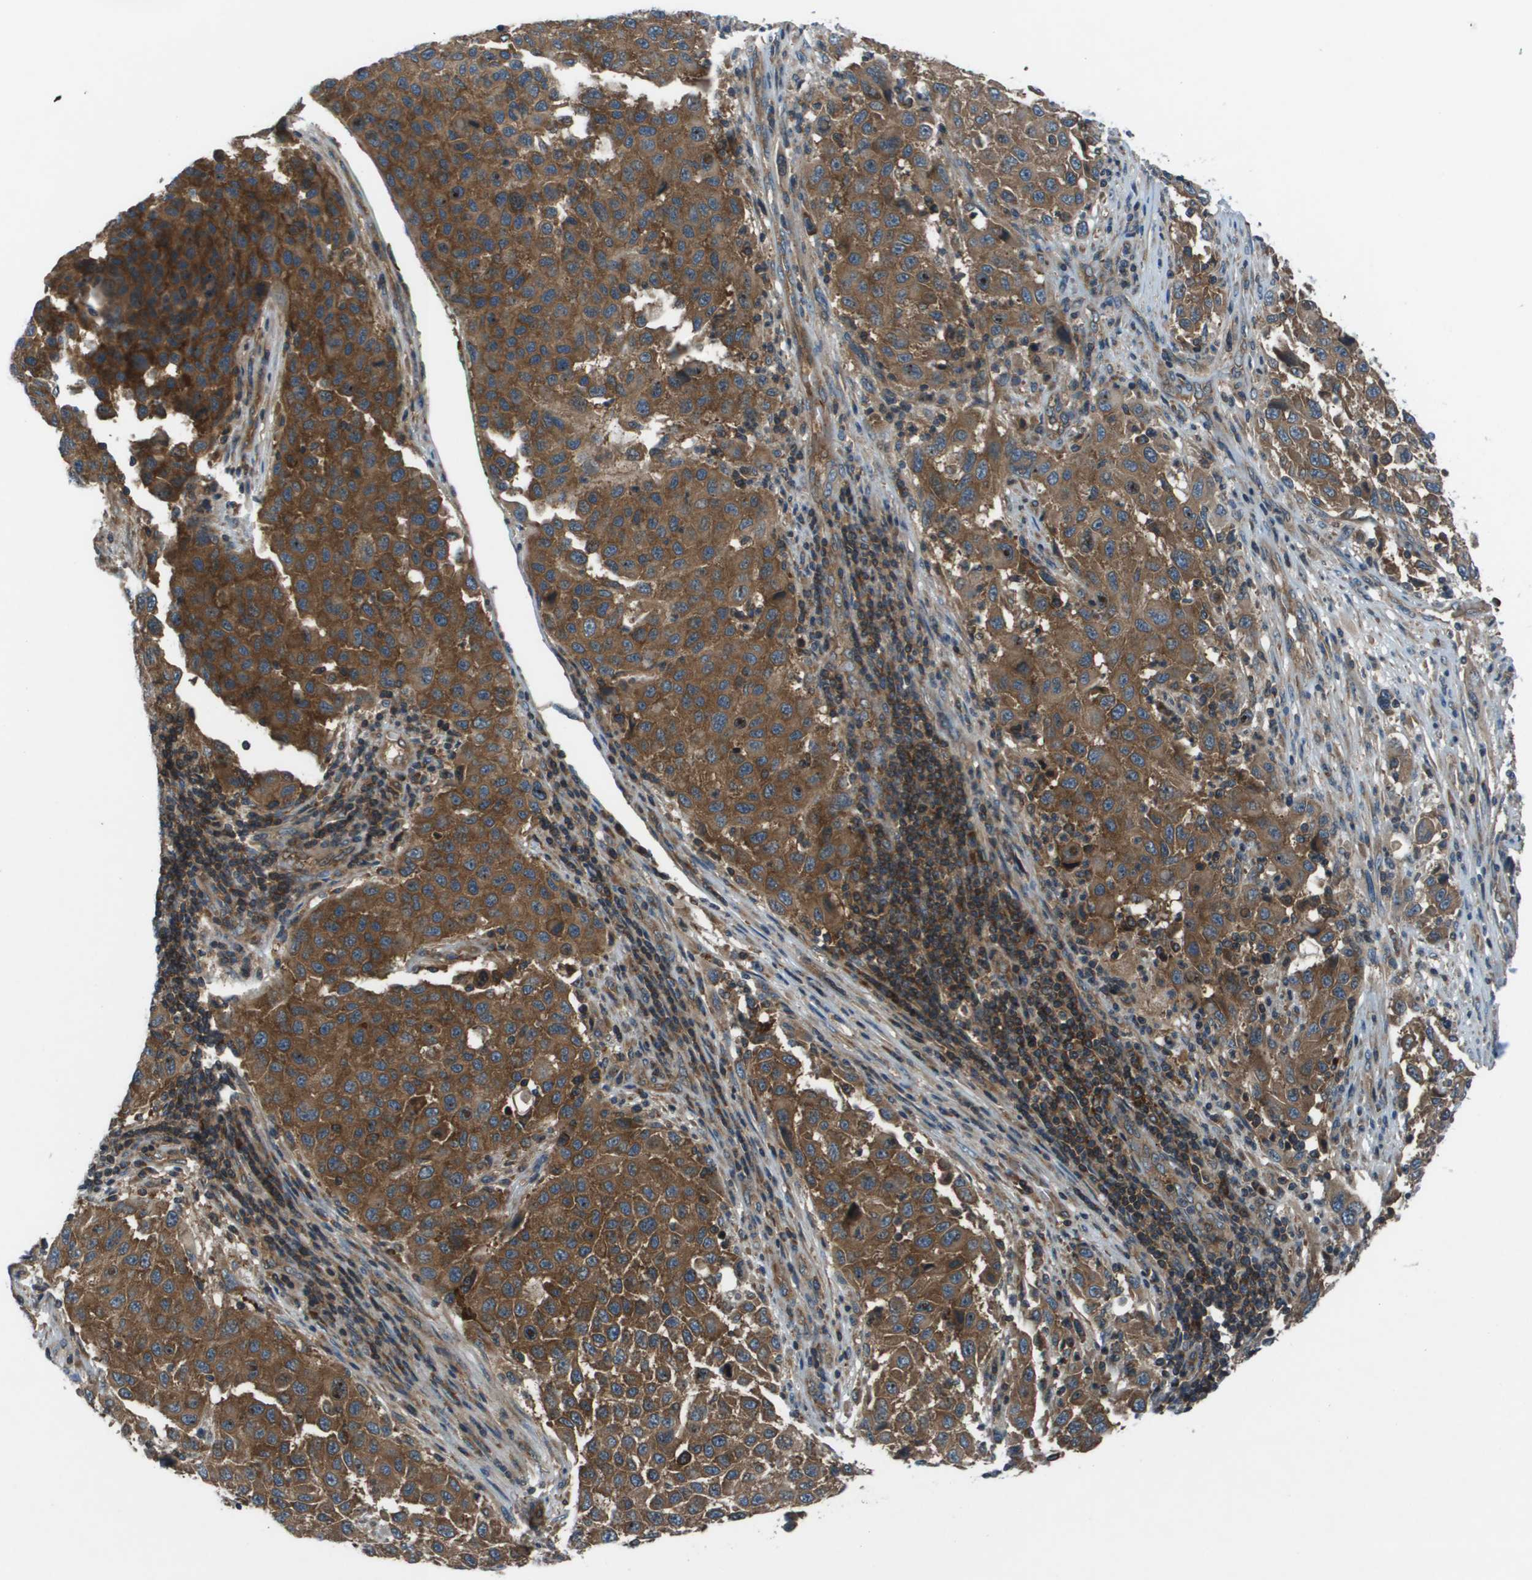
{"staining": {"intensity": "strong", "quantity": ">75%", "location": "cytoplasmic/membranous"}, "tissue": "melanoma", "cell_type": "Tumor cells", "image_type": "cancer", "snomed": [{"axis": "morphology", "description": "Malignant melanoma, Metastatic site"}, {"axis": "topography", "description": "Lymph node"}], "caption": "IHC of malignant melanoma (metastatic site) demonstrates high levels of strong cytoplasmic/membranous positivity in about >75% of tumor cells.", "gene": "EIF3B", "patient": {"sex": "male", "age": 61}}